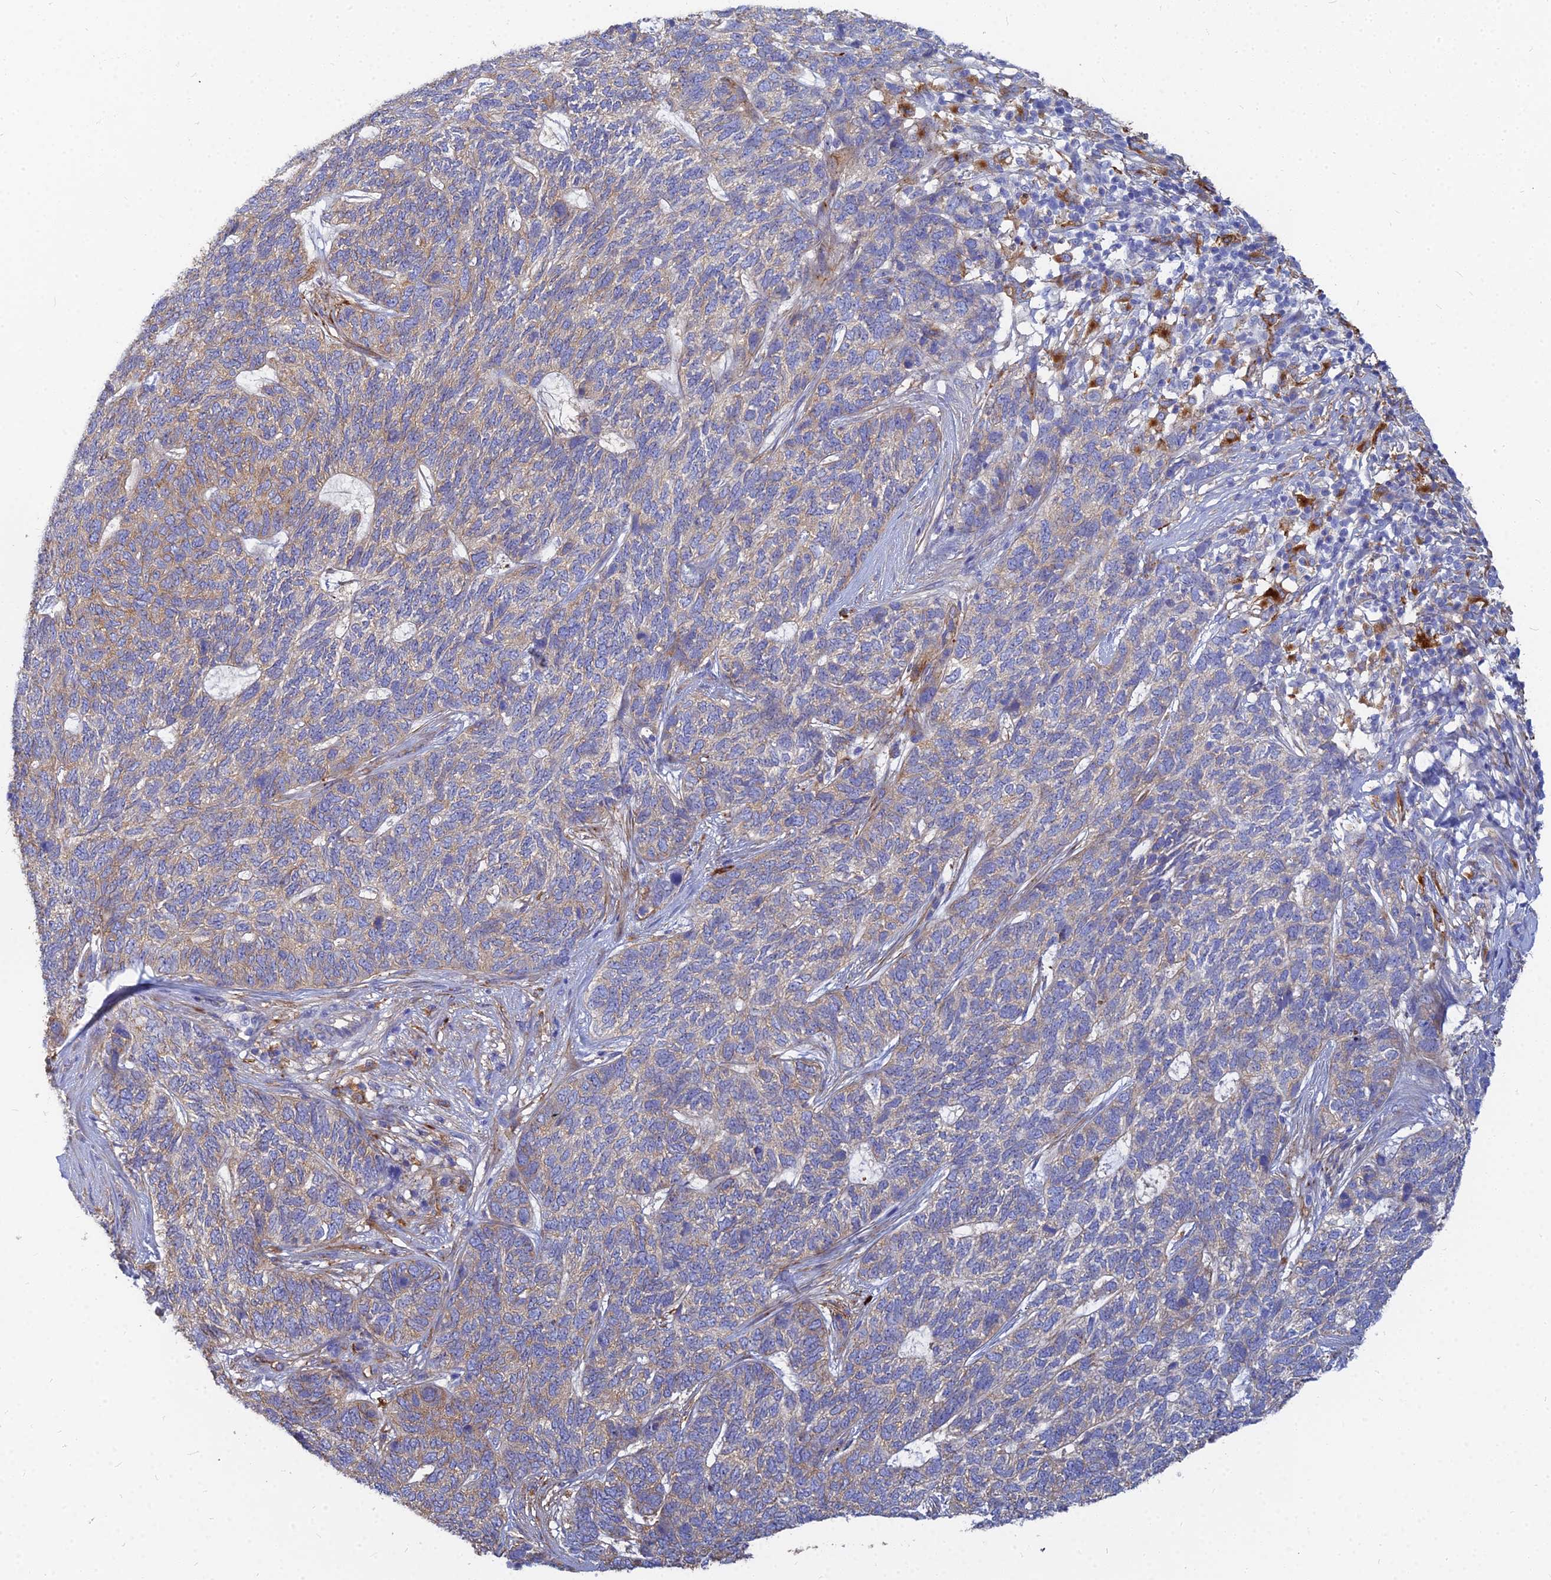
{"staining": {"intensity": "moderate", "quantity": "25%-75%", "location": "cytoplasmic/membranous"}, "tissue": "skin cancer", "cell_type": "Tumor cells", "image_type": "cancer", "snomed": [{"axis": "morphology", "description": "Basal cell carcinoma"}, {"axis": "topography", "description": "Skin"}], "caption": "Moderate cytoplasmic/membranous staining is identified in about 25%-75% of tumor cells in skin cancer (basal cell carcinoma). Nuclei are stained in blue.", "gene": "VAT1", "patient": {"sex": "female", "age": 65}}